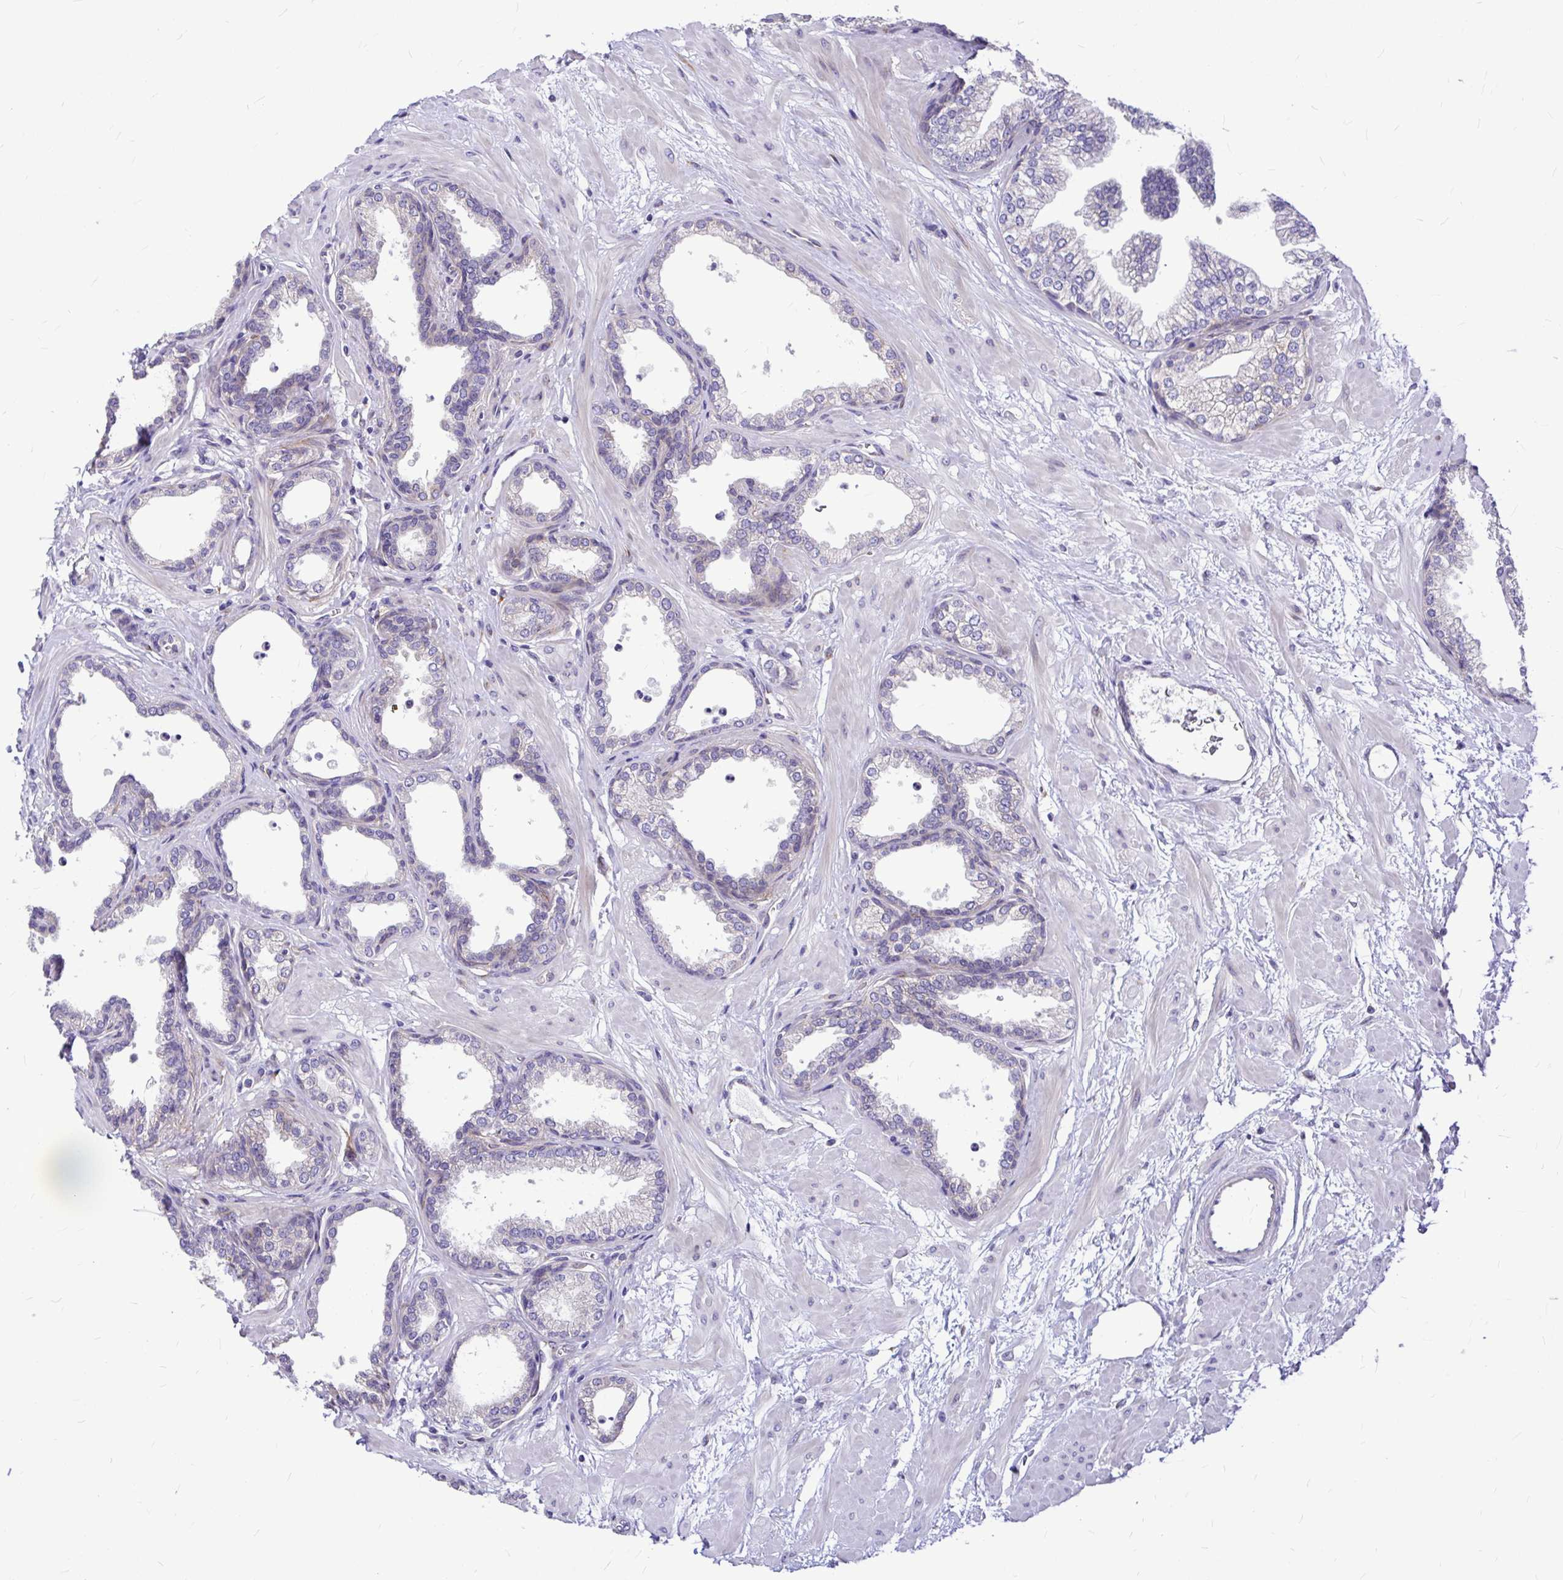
{"staining": {"intensity": "weak", "quantity": "<25%", "location": "cytoplasmic/membranous"}, "tissue": "prostate", "cell_type": "Glandular cells", "image_type": "normal", "snomed": [{"axis": "morphology", "description": "Normal tissue, NOS"}, {"axis": "topography", "description": "Prostate"}], "caption": "The immunohistochemistry (IHC) micrograph has no significant positivity in glandular cells of prostate. Brightfield microscopy of immunohistochemistry (IHC) stained with DAB (3,3'-diaminobenzidine) (brown) and hematoxylin (blue), captured at high magnification.", "gene": "GABBR2", "patient": {"sex": "male", "age": 37}}